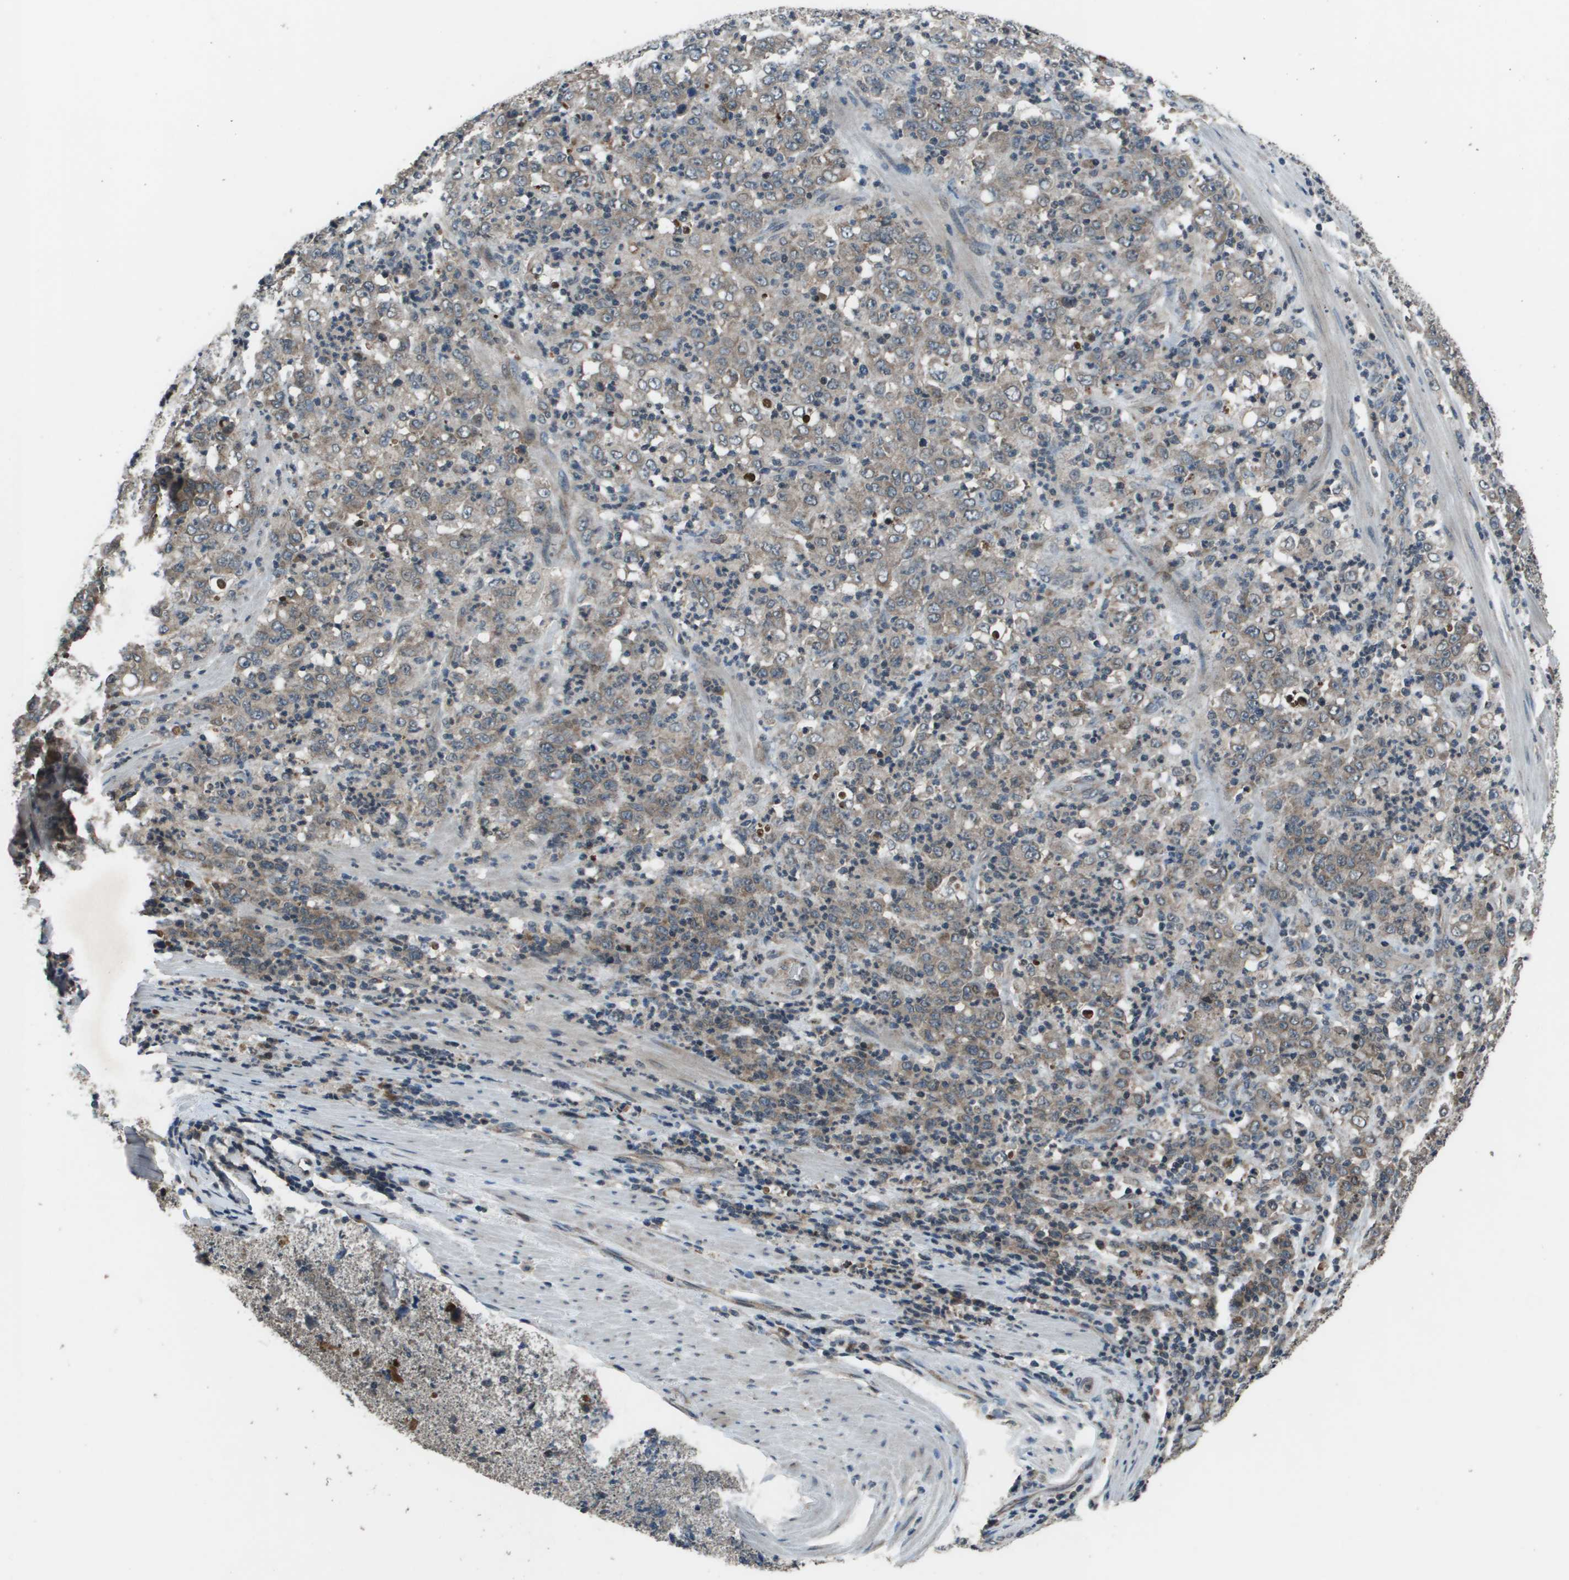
{"staining": {"intensity": "weak", "quantity": "<25%", "location": "cytoplasmic/membranous"}, "tissue": "stomach cancer", "cell_type": "Tumor cells", "image_type": "cancer", "snomed": [{"axis": "morphology", "description": "Adenocarcinoma, NOS"}, {"axis": "topography", "description": "Stomach, lower"}], "caption": "Human stomach cancer stained for a protein using IHC exhibits no positivity in tumor cells.", "gene": "GOSR2", "patient": {"sex": "female", "age": 71}}